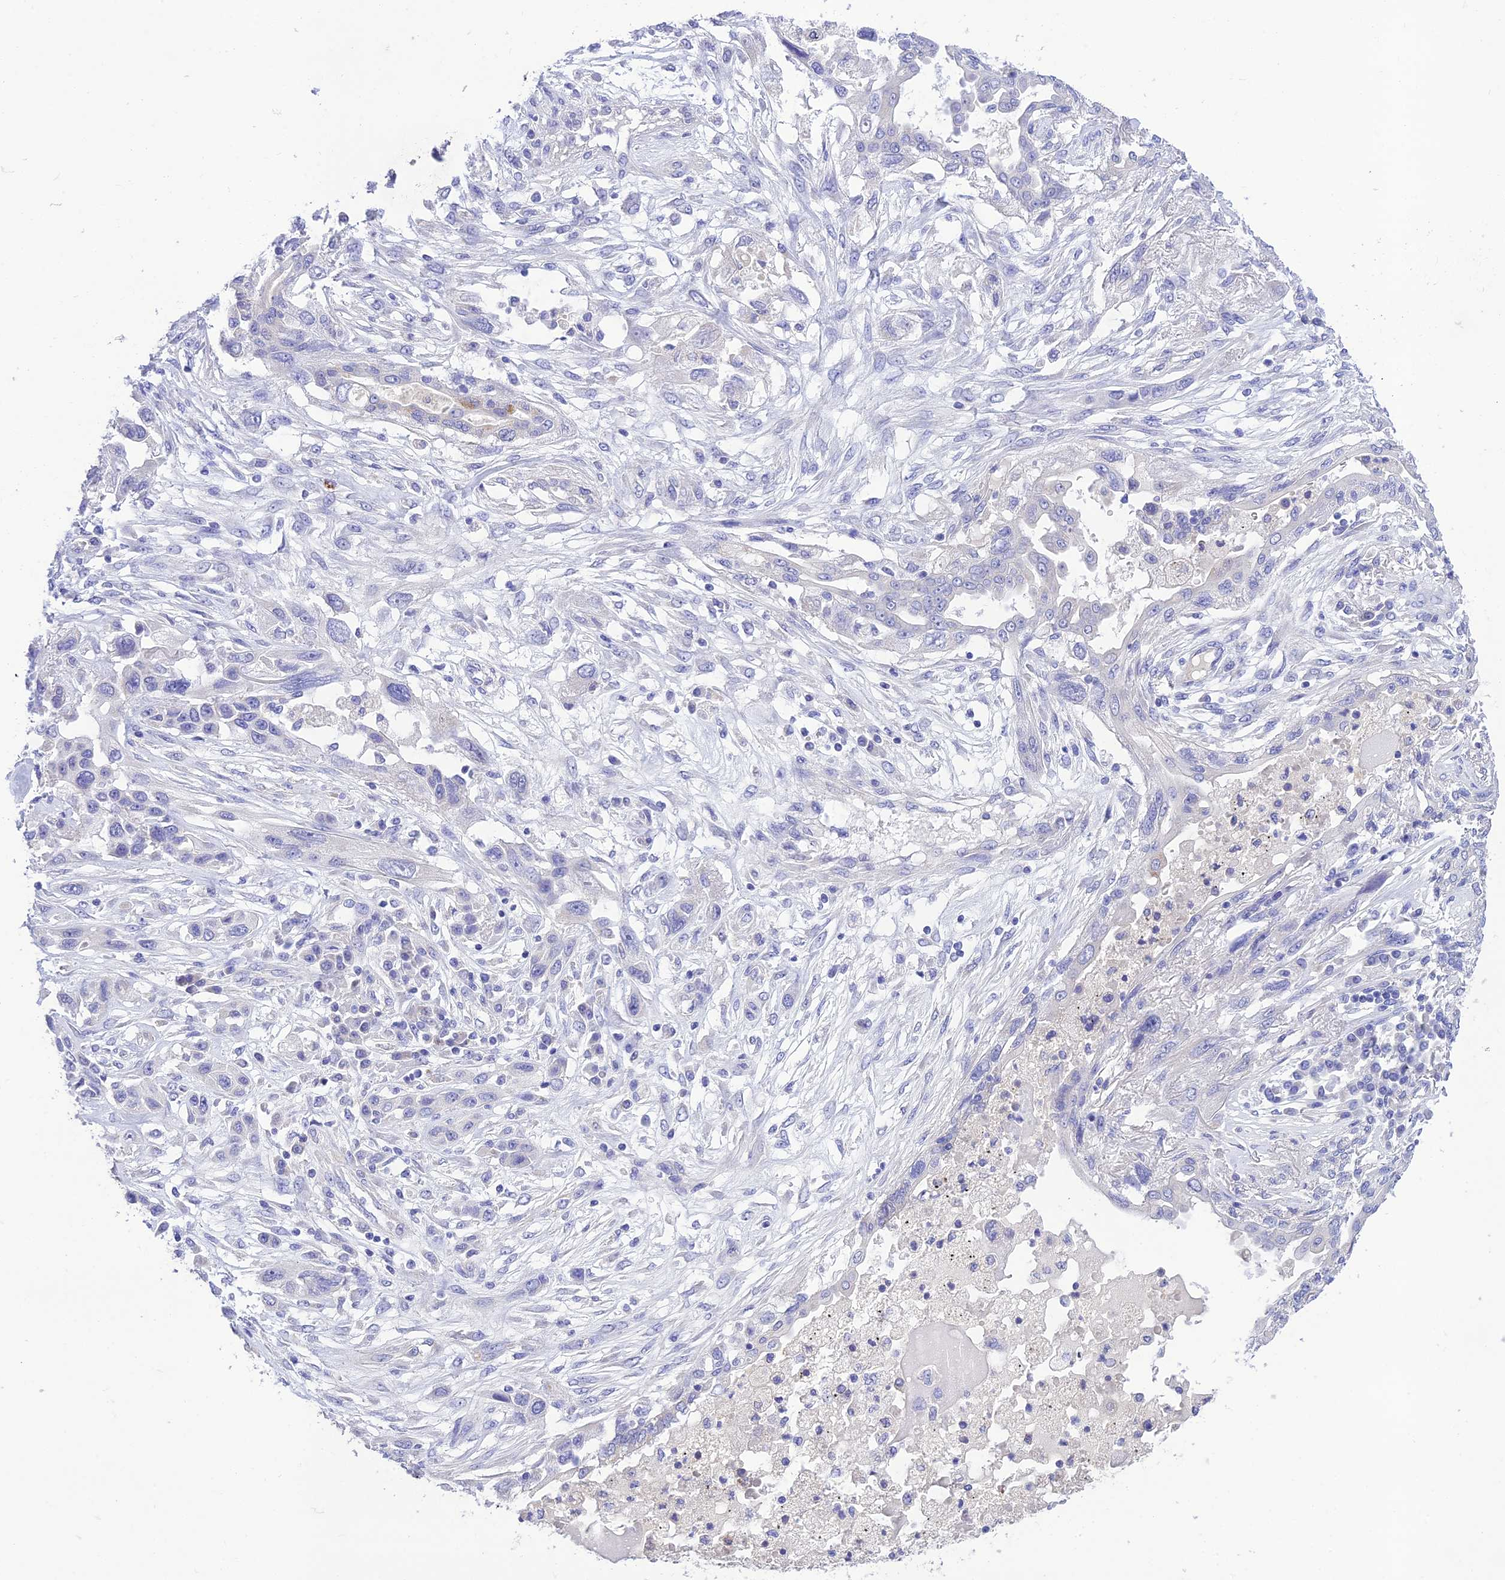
{"staining": {"intensity": "negative", "quantity": "none", "location": "none"}, "tissue": "lung cancer", "cell_type": "Tumor cells", "image_type": "cancer", "snomed": [{"axis": "morphology", "description": "Squamous cell carcinoma, NOS"}, {"axis": "topography", "description": "Lung"}], "caption": "High magnification brightfield microscopy of squamous cell carcinoma (lung) stained with DAB (brown) and counterstained with hematoxylin (blue): tumor cells show no significant positivity. (DAB (3,3'-diaminobenzidine) IHC, high magnification).", "gene": "MS4A5", "patient": {"sex": "female", "age": 70}}